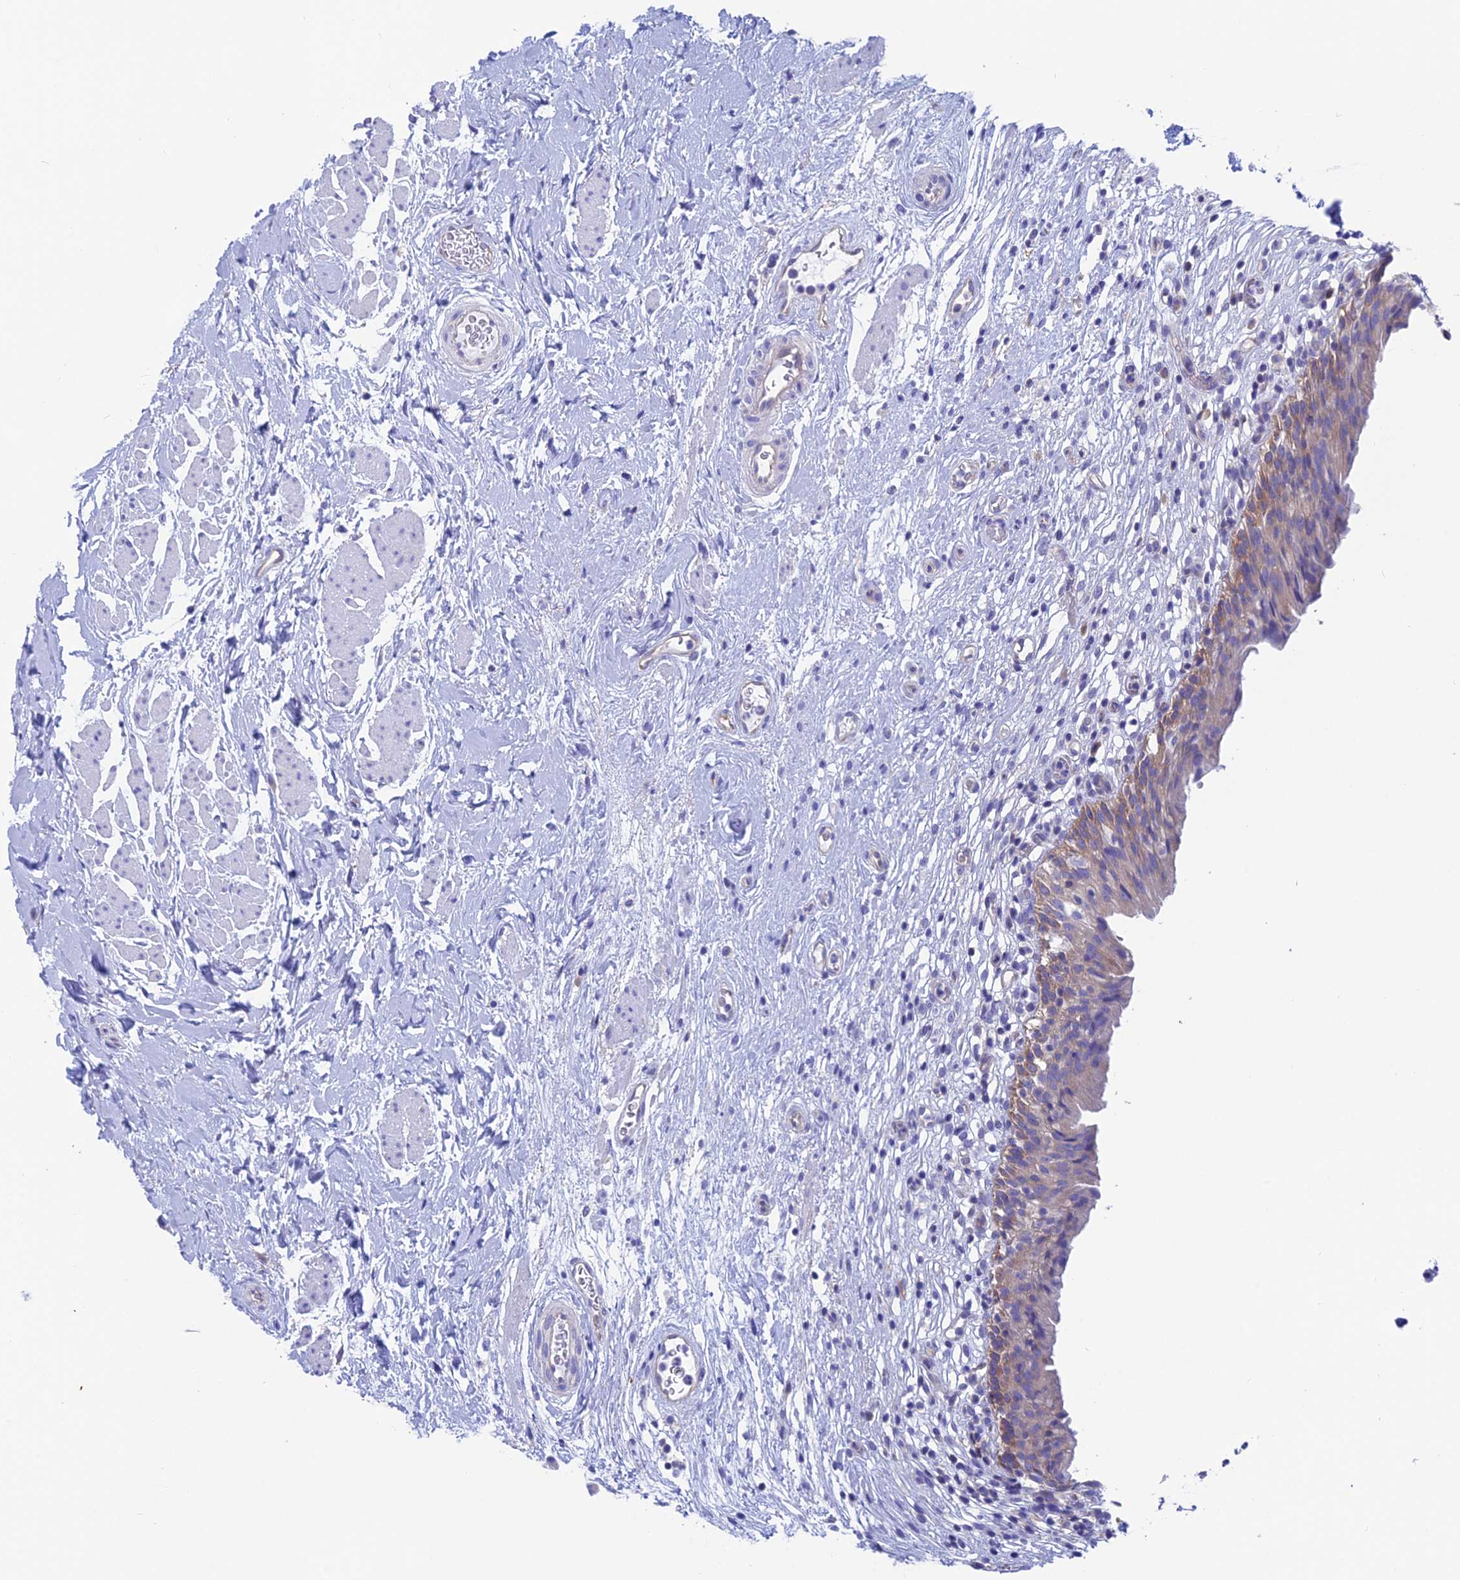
{"staining": {"intensity": "moderate", "quantity": "25%-75%", "location": "cytoplasmic/membranous"}, "tissue": "urinary bladder", "cell_type": "Urothelial cells", "image_type": "normal", "snomed": [{"axis": "morphology", "description": "Normal tissue, NOS"}, {"axis": "morphology", "description": "Inflammation, NOS"}, {"axis": "topography", "description": "Urinary bladder"}], "caption": "Immunohistochemical staining of benign urinary bladder shows moderate cytoplasmic/membranous protein positivity in about 25%-75% of urothelial cells. The staining was performed using DAB to visualize the protein expression in brown, while the nuclei were stained in blue with hematoxylin (Magnification: 20x).", "gene": "LZTFL1", "patient": {"sex": "male", "age": 63}}